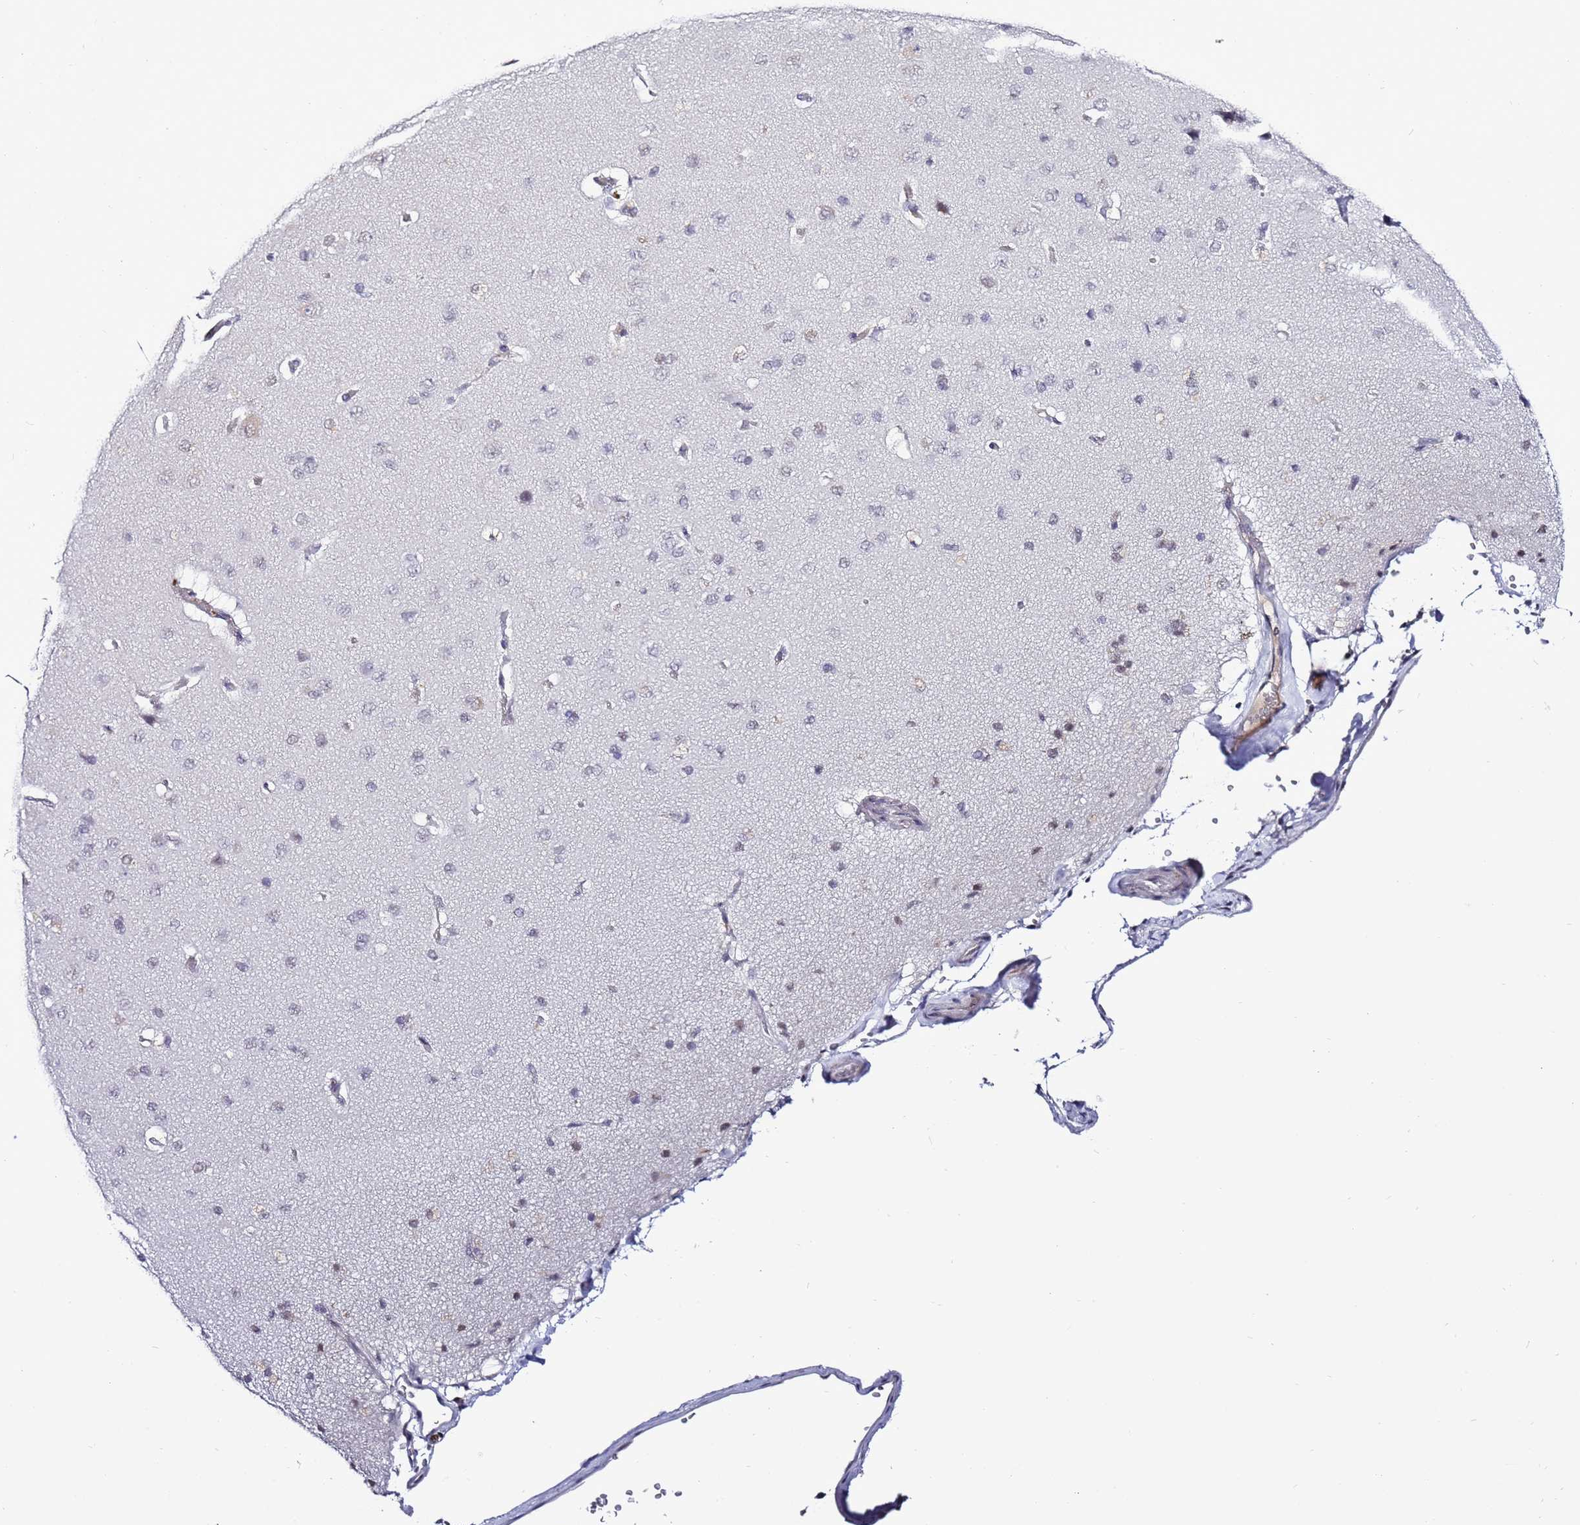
{"staining": {"intensity": "weak", "quantity": "<25%", "location": "cytoplasmic/membranous"}, "tissue": "cerebral cortex", "cell_type": "Endothelial cells", "image_type": "normal", "snomed": [{"axis": "morphology", "description": "Normal tissue, NOS"}, {"axis": "topography", "description": "Cerebral cortex"}], "caption": "A micrograph of human cerebral cortex is negative for staining in endothelial cells. (DAB immunohistochemistry, high magnification).", "gene": "PSMA7", "patient": {"sex": "male", "age": 62}}